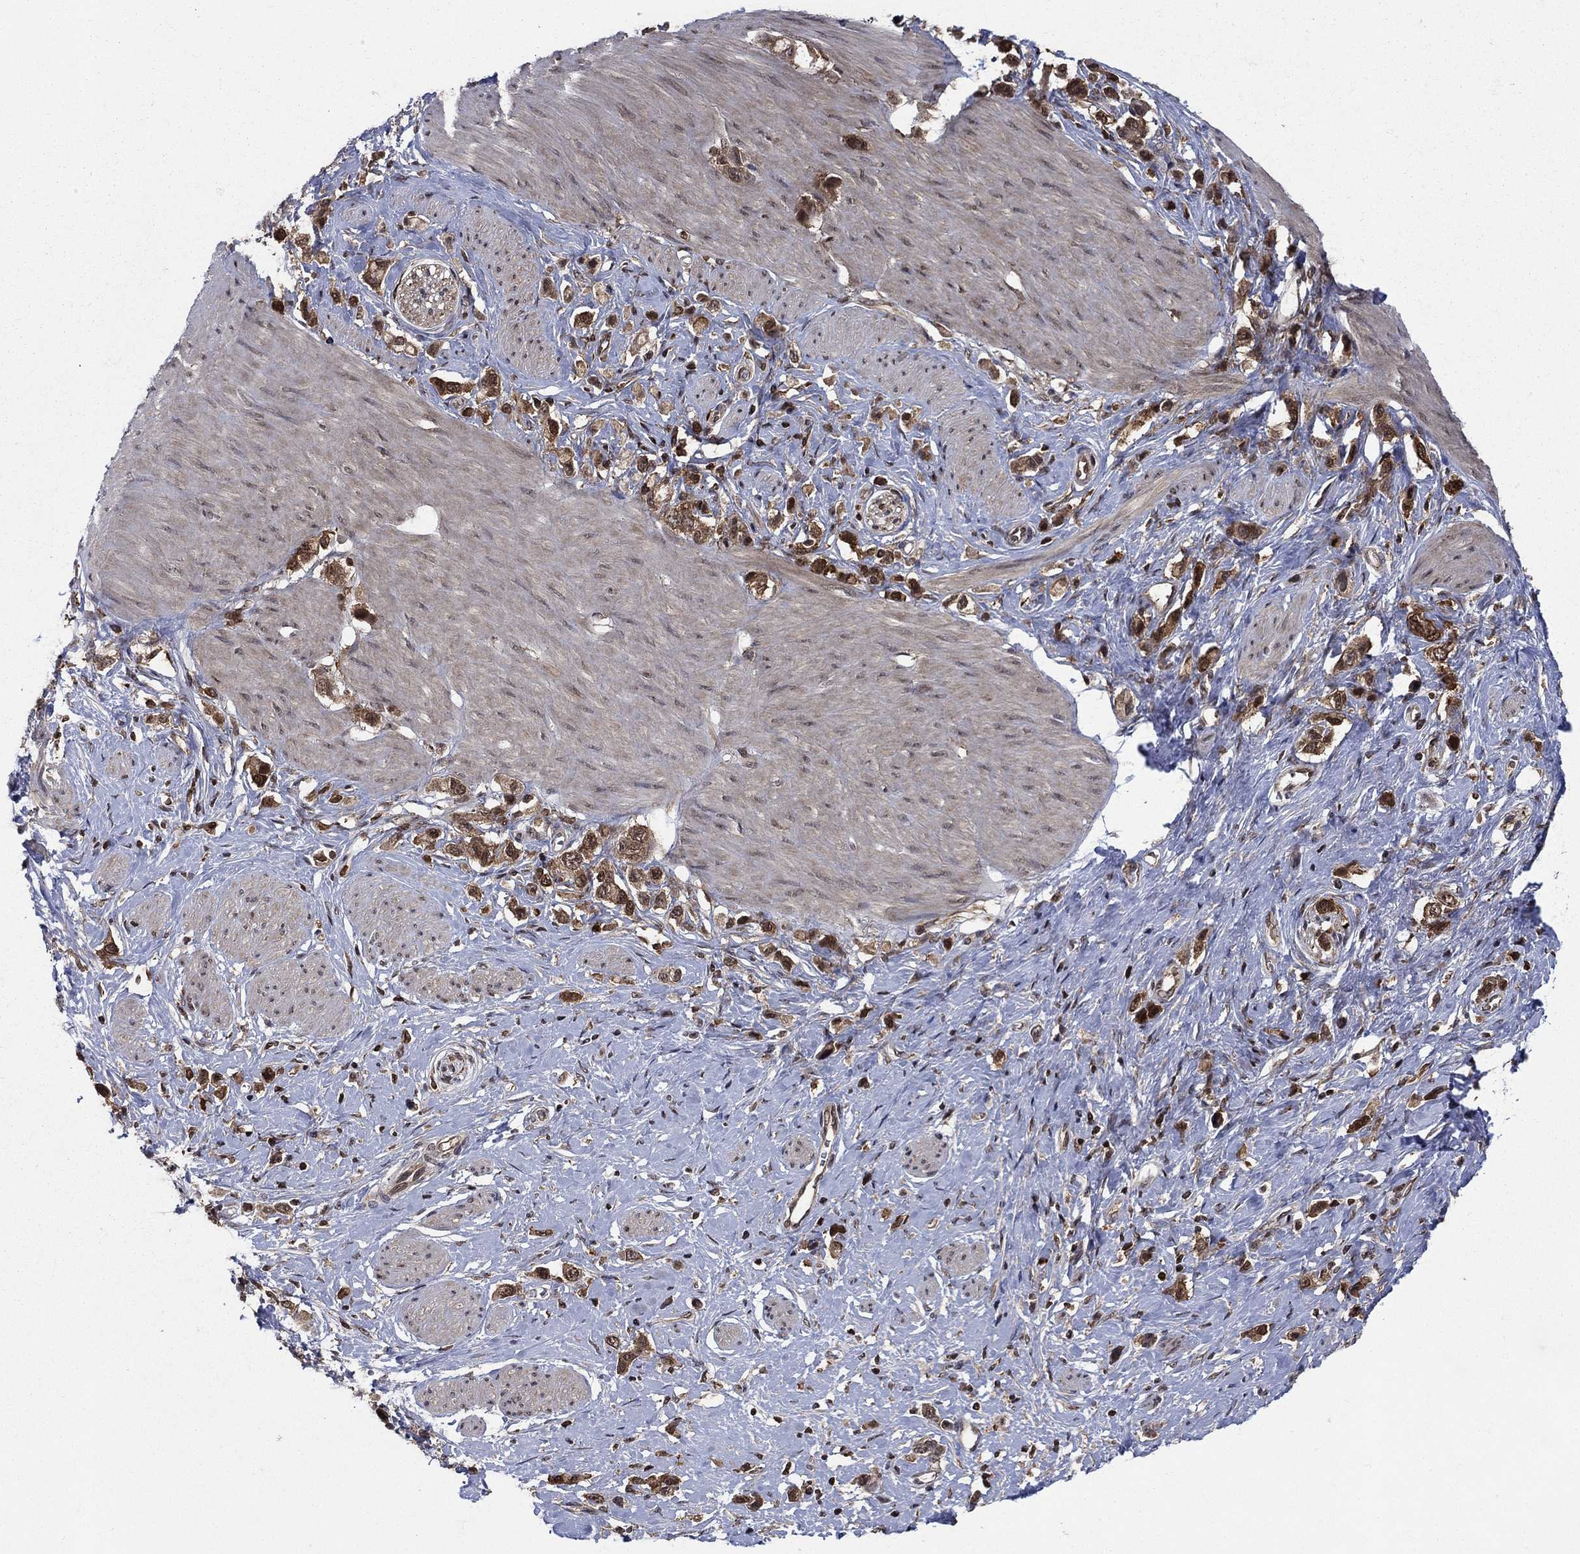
{"staining": {"intensity": "strong", "quantity": "25%-75%", "location": "cytoplasmic/membranous"}, "tissue": "stomach cancer", "cell_type": "Tumor cells", "image_type": "cancer", "snomed": [{"axis": "morphology", "description": "Normal tissue, NOS"}, {"axis": "morphology", "description": "Adenocarcinoma, NOS"}, {"axis": "morphology", "description": "Adenocarcinoma, High grade"}, {"axis": "topography", "description": "Stomach, upper"}, {"axis": "topography", "description": "Stomach"}], "caption": "Brown immunohistochemical staining in stomach cancer displays strong cytoplasmic/membranous positivity in about 25%-75% of tumor cells.", "gene": "CACYBP", "patient": {"sex": "female", "age": 65}}